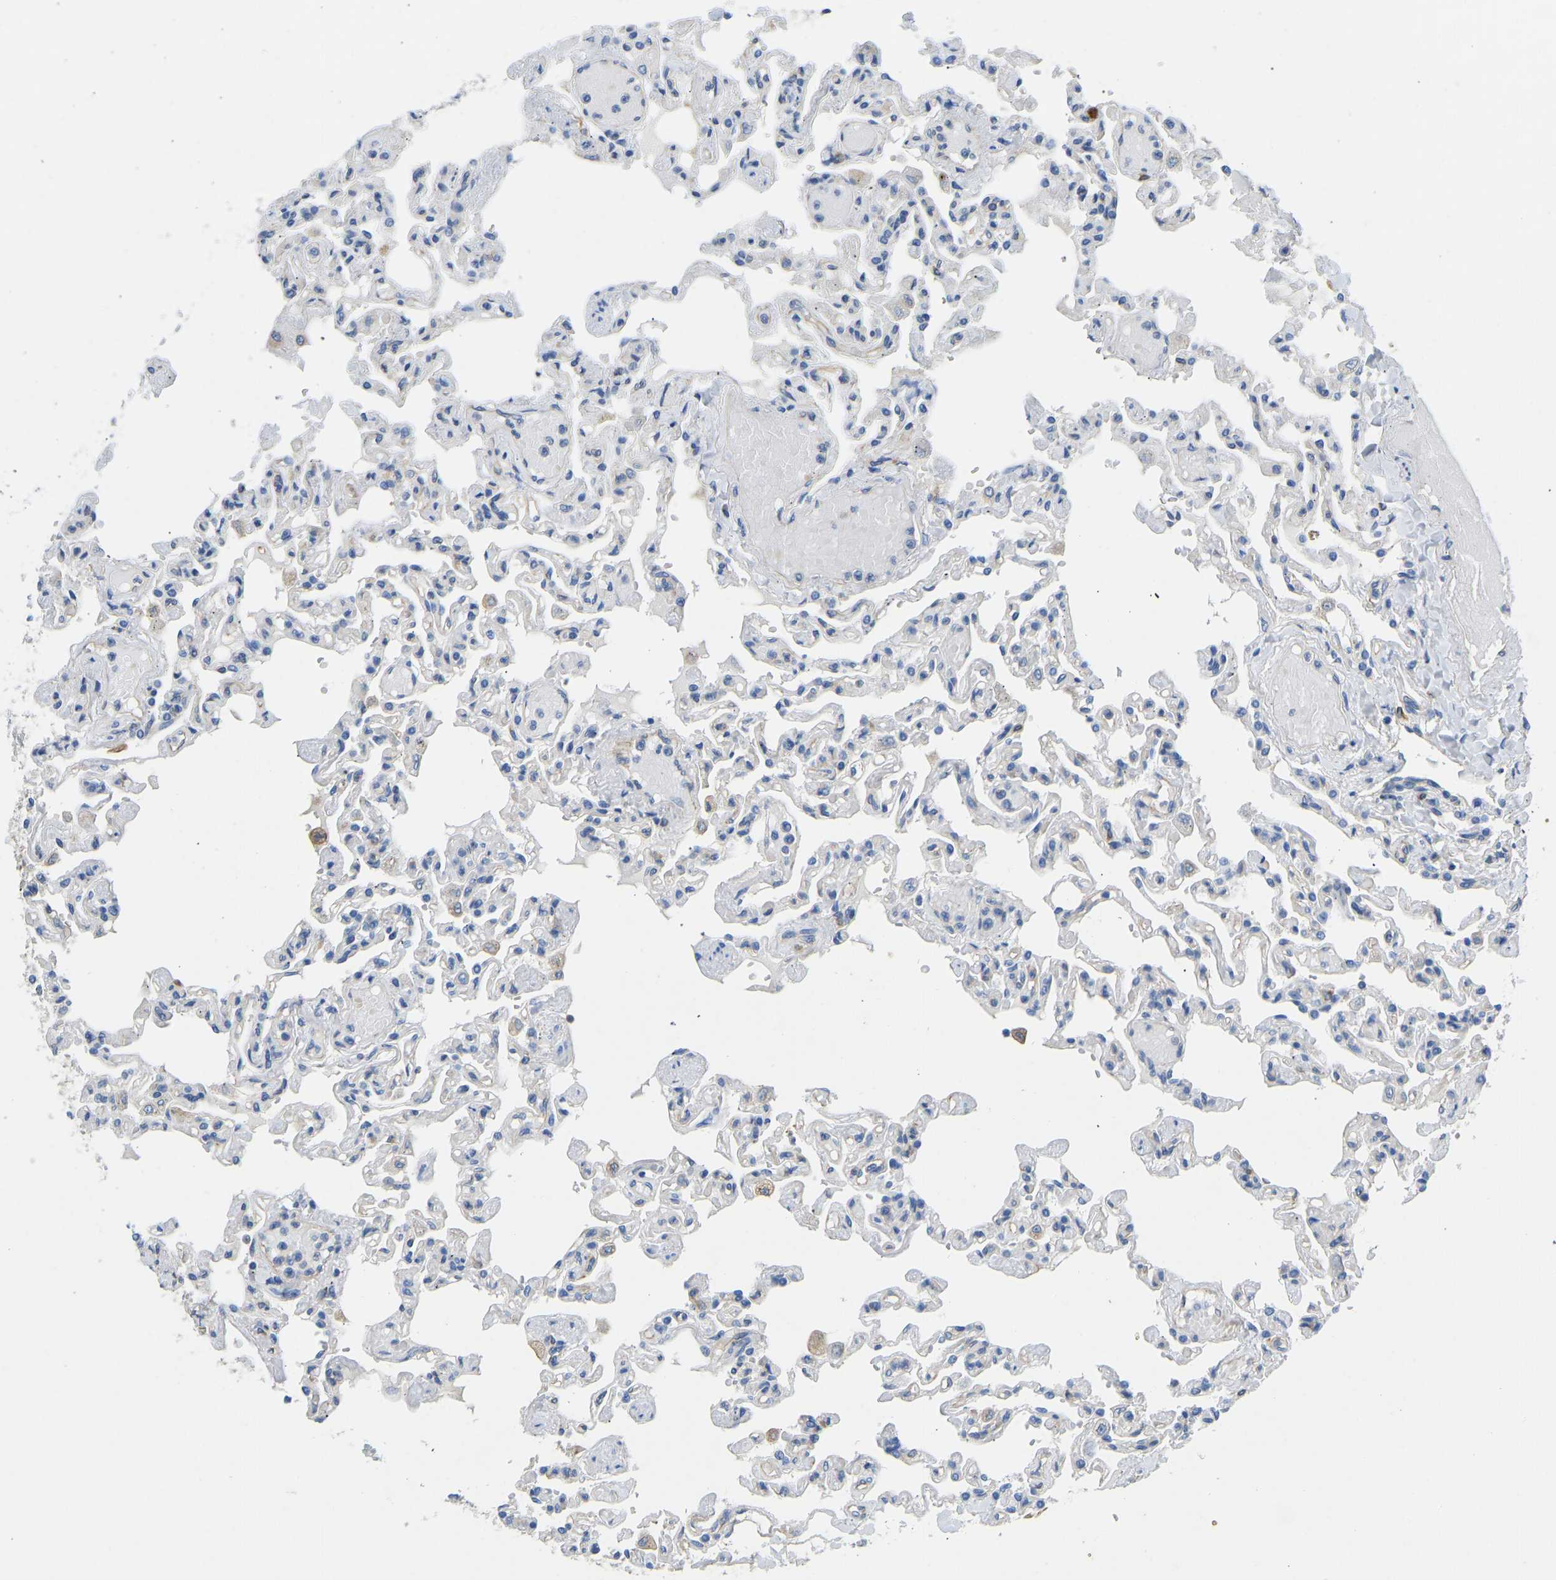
{"staining": {"intensity": "negative", "quantity": "none", "location": "none"}, "tissue": "lung", "cell_type": "Alveolar cells", "image_type": "normal", "snomed": [{"axis": "morphology", "description": "Normal tissue, NOS"}, {"axis": "topography", "description": "Lung"}], "caption": "The histopathology image demonstrates no staining of alveolar cells in normal lung.", "gene": "TECTA", "patient": {"sex": "male", "age": 21}}